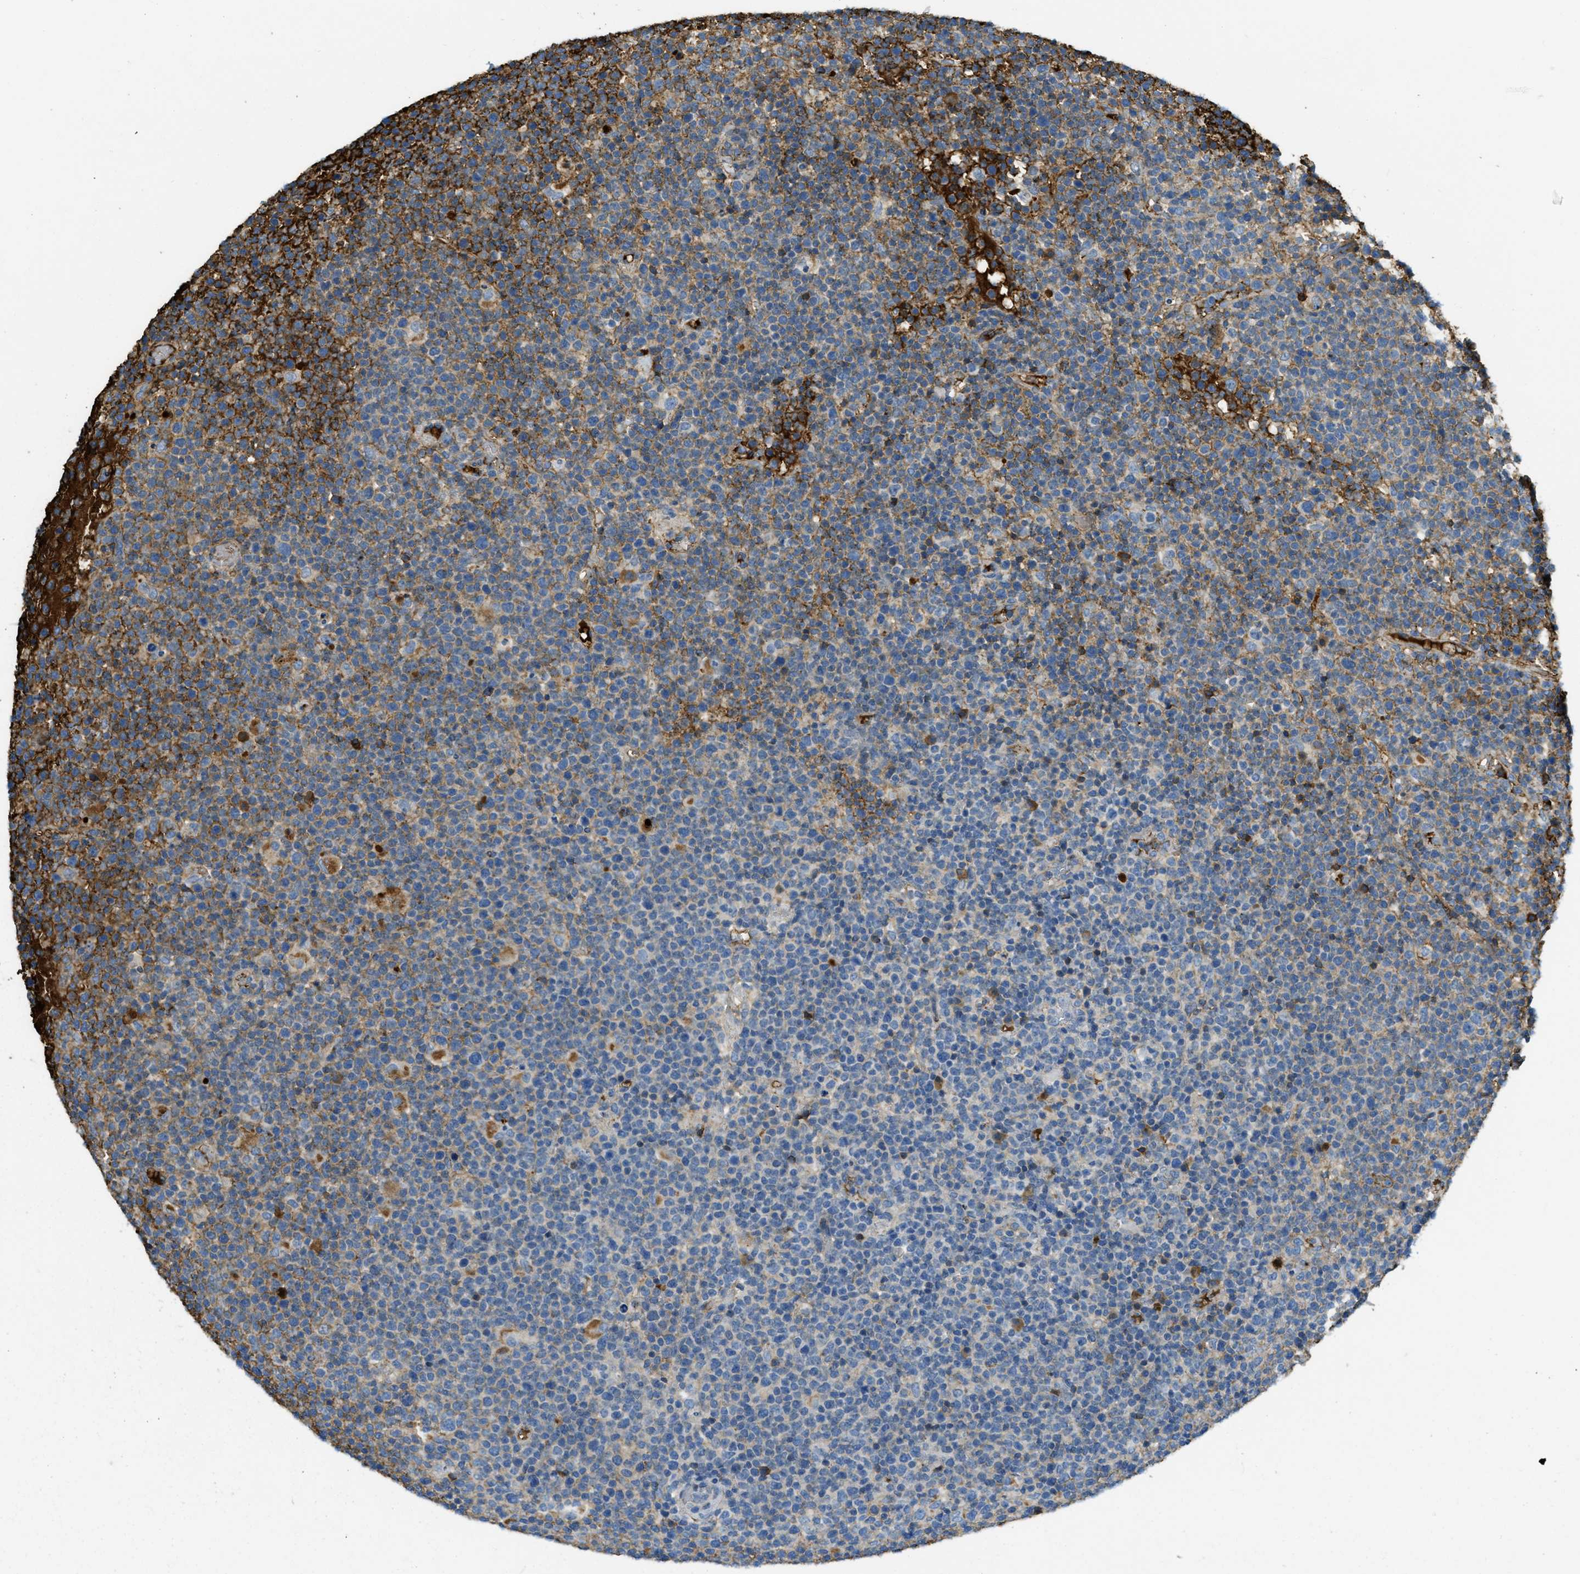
{"staining": {"intensity": "moderate", "quantity": "<25%", "location": "cytoplasmic/membranous"}, "tissue": "lymphoma", "cell_type": "Tumor cells", "image_type": "cancer", "snomed": [{"axis": "morphology", "description": "Malignant lymphoma, non-Hodgkin's type, High grade"}, {"axis": "topography", "description": "Lymph node"}], "caption": "Malignant lymphoma, non-Hodgkin's type (high-grade) stained with a protein marker reveals moderate staining in tumor cells.", "gene": "PRTN3", "patient": {"sex": "male", "age": 61}}